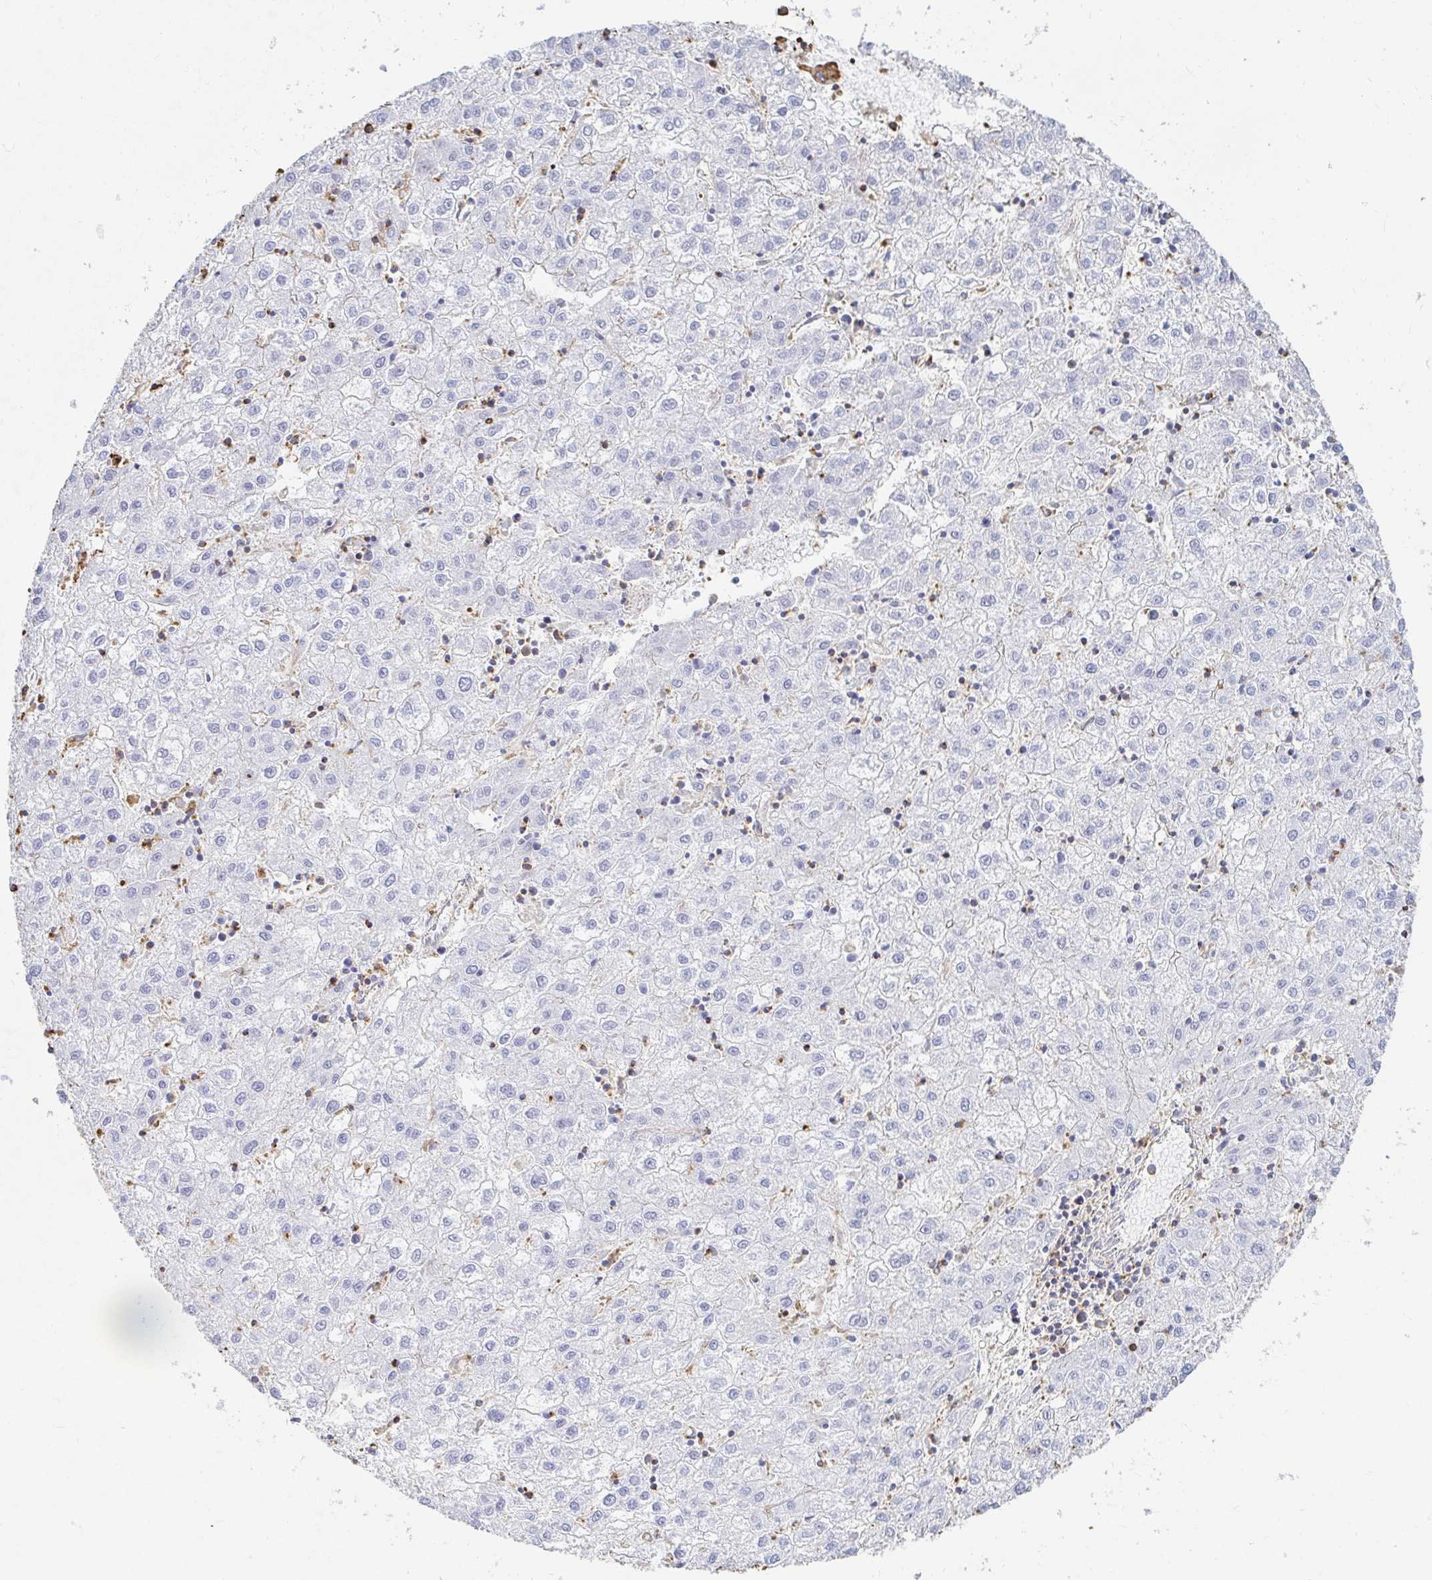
{"staining": {"intensity": "negative", "quantity": "none", "location": "none"}, "tissue": "liver cancer", "cell_type": "Tumor cells", "image_type": "cancer", "snomed": [{"axis": "morphology", "description": "Carcinoma, Hepatocellular, NOS"}, {"axis": "topography", "description": "Liver"}], "caption": "Micrograph shows no significant protein expression in tumor cells of liver cancer. (Stains: DAB (3,3'-diaminobenzidine) IHC with hematoxylin counter stain, Microscopy: brightfield microscopy at high magnification).", "gene": "PTPN14", "patient": {"sex": "male", "age": 72}}